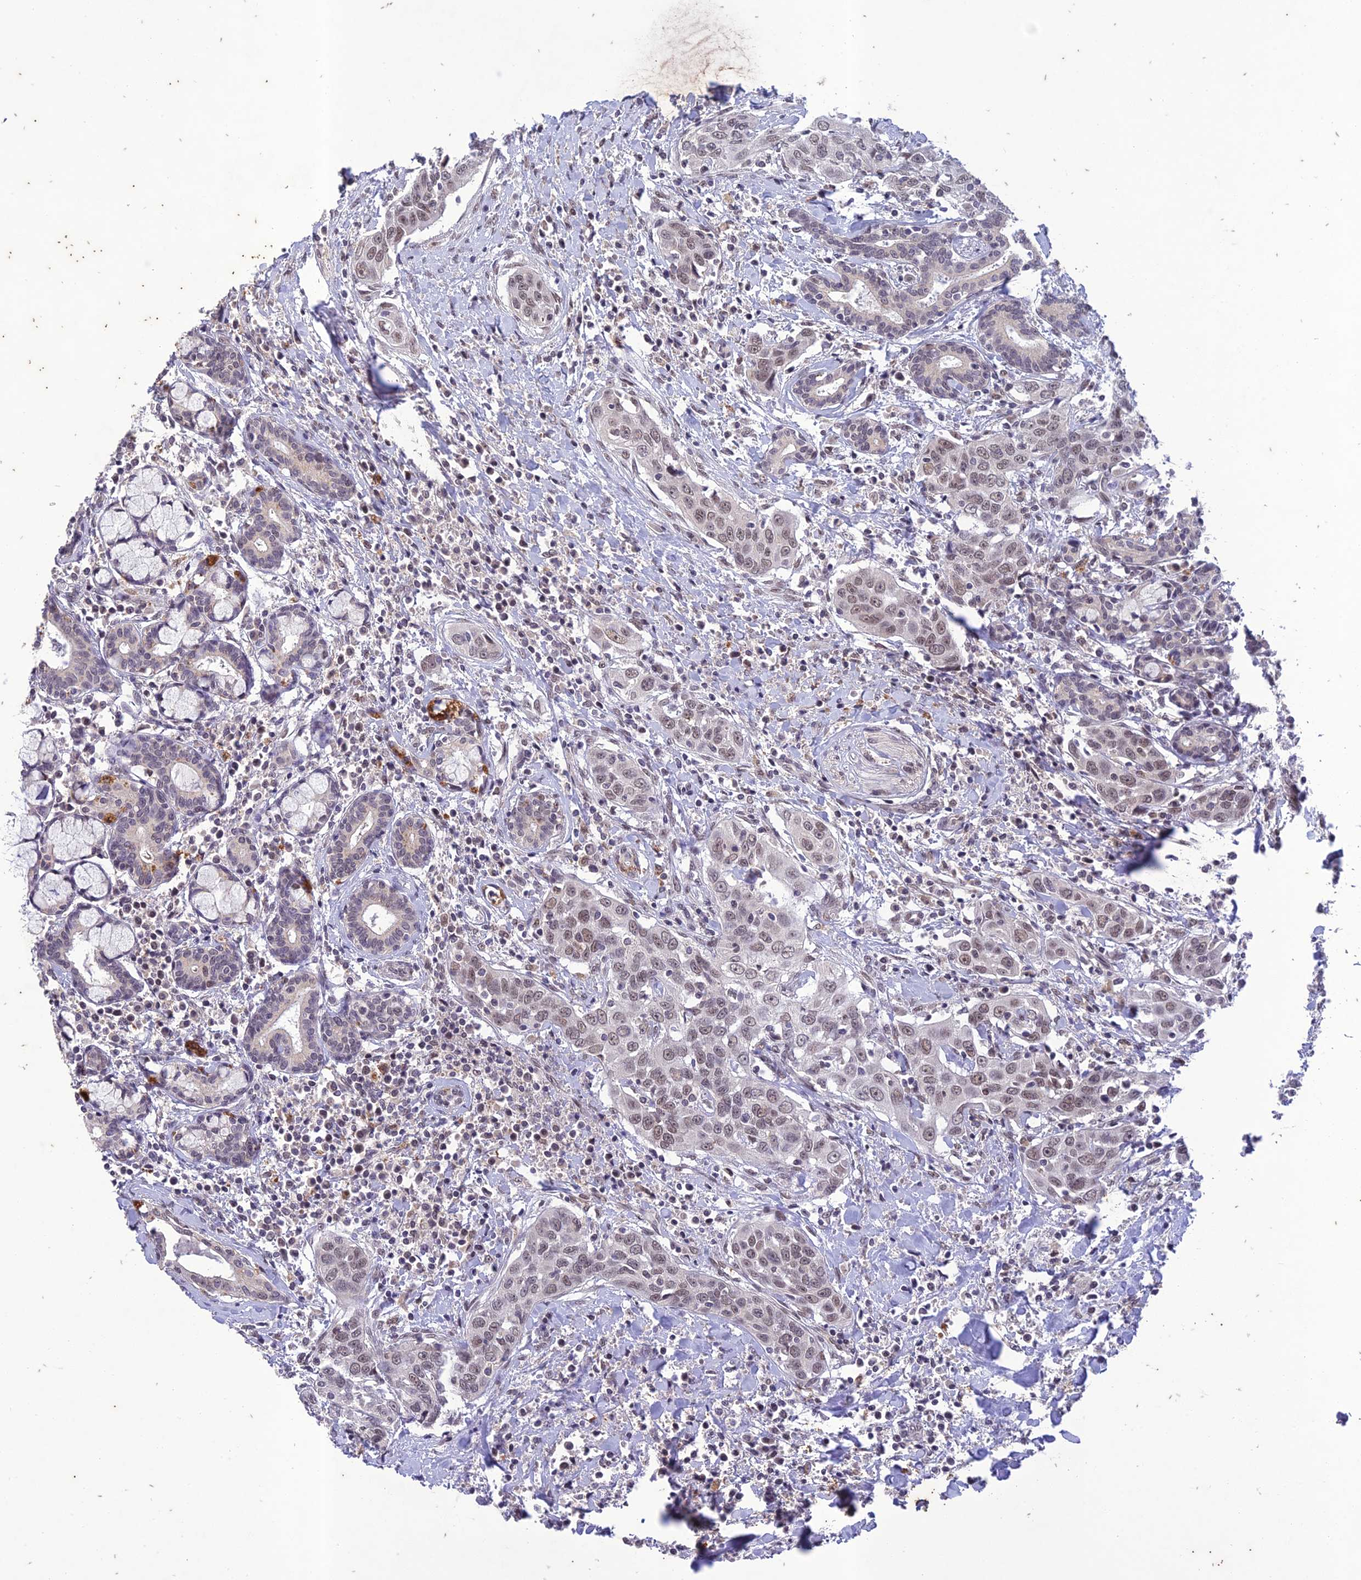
{"staining": {"intensity": "weak", "quantity": ">75%", "location": "nuclear"}, "tissue": "head and neck cancer", "cell_type": "Tumor cells", "image_type": "cancer", "snomed": [{"axis": "morphology", "description": "Squamous cell carcinoma, NOS"}, {"axis": "topography", "description": "Oral tissue"}, {"axis": "topography", "description": "Head-Neck"}], "caption": "Protein analysis of squamous cell carcinoma (head and neck) tissue exhibits weak nuclear expression in about >75% of tumor cells.", "gene": "POP4", "patient": {"sex": "female", "age": 50}}